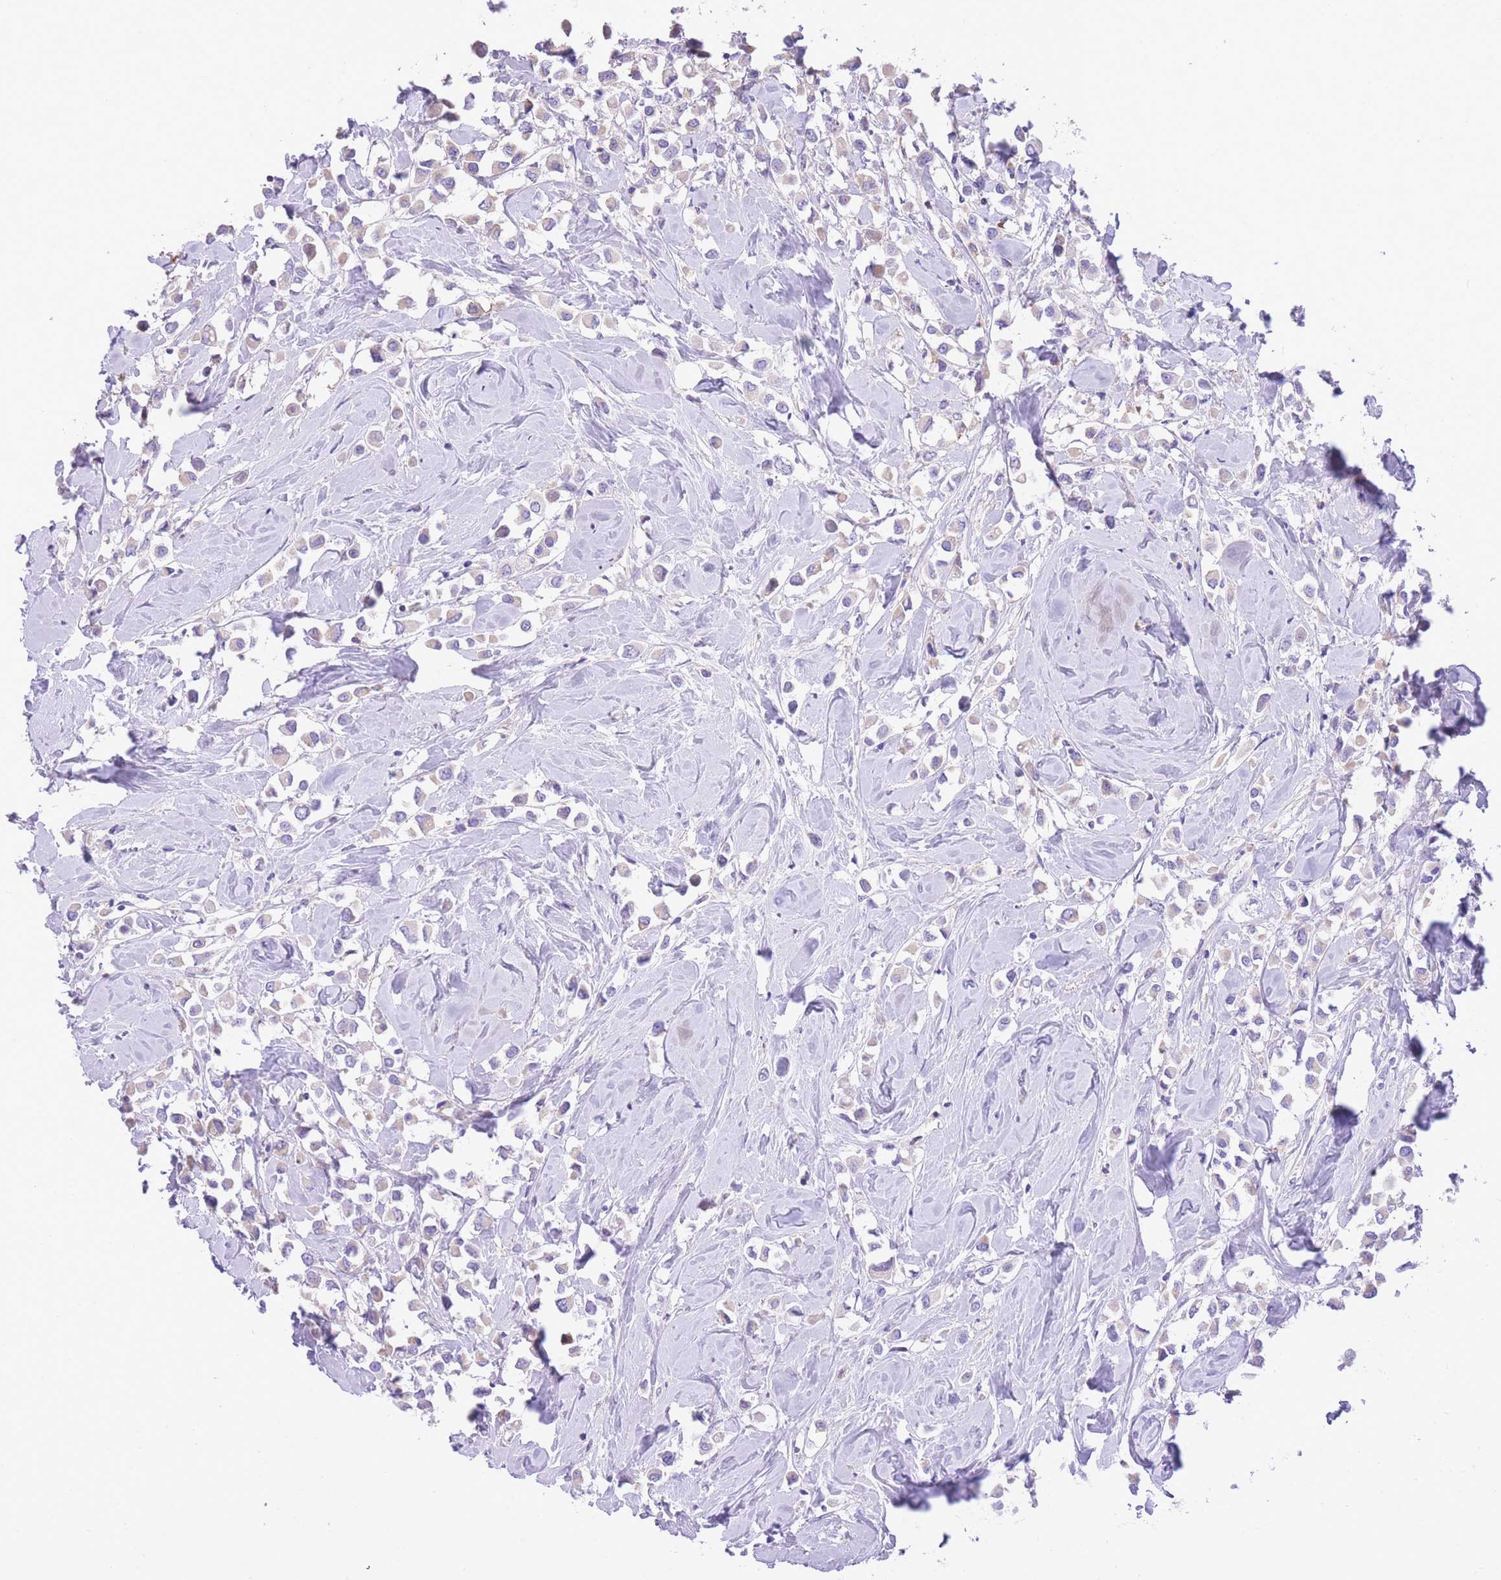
{"staining": {"intensity": "weak", "quantity": "<25%", "location": "cytoplasmic/membranous"}, "tissue": "breast cancer", "cell_type": "Tumor cells", "image_type": "cancer", "snomed": [{"axis": "morphology", "description": "Duct carcinoma"}, {"axis": "topography", "description": "Breast"}], "caption": "DAB (3,3'-diaminobenzidine) immunohistochemical staining of breast cancer demonstrates no significant expression in tumor cells. (DAB immunohistochemistry (IHC) with hematoxylin counter stain).", "gene": "RHOU", "patient": {"sex": "female", "age": 61}}